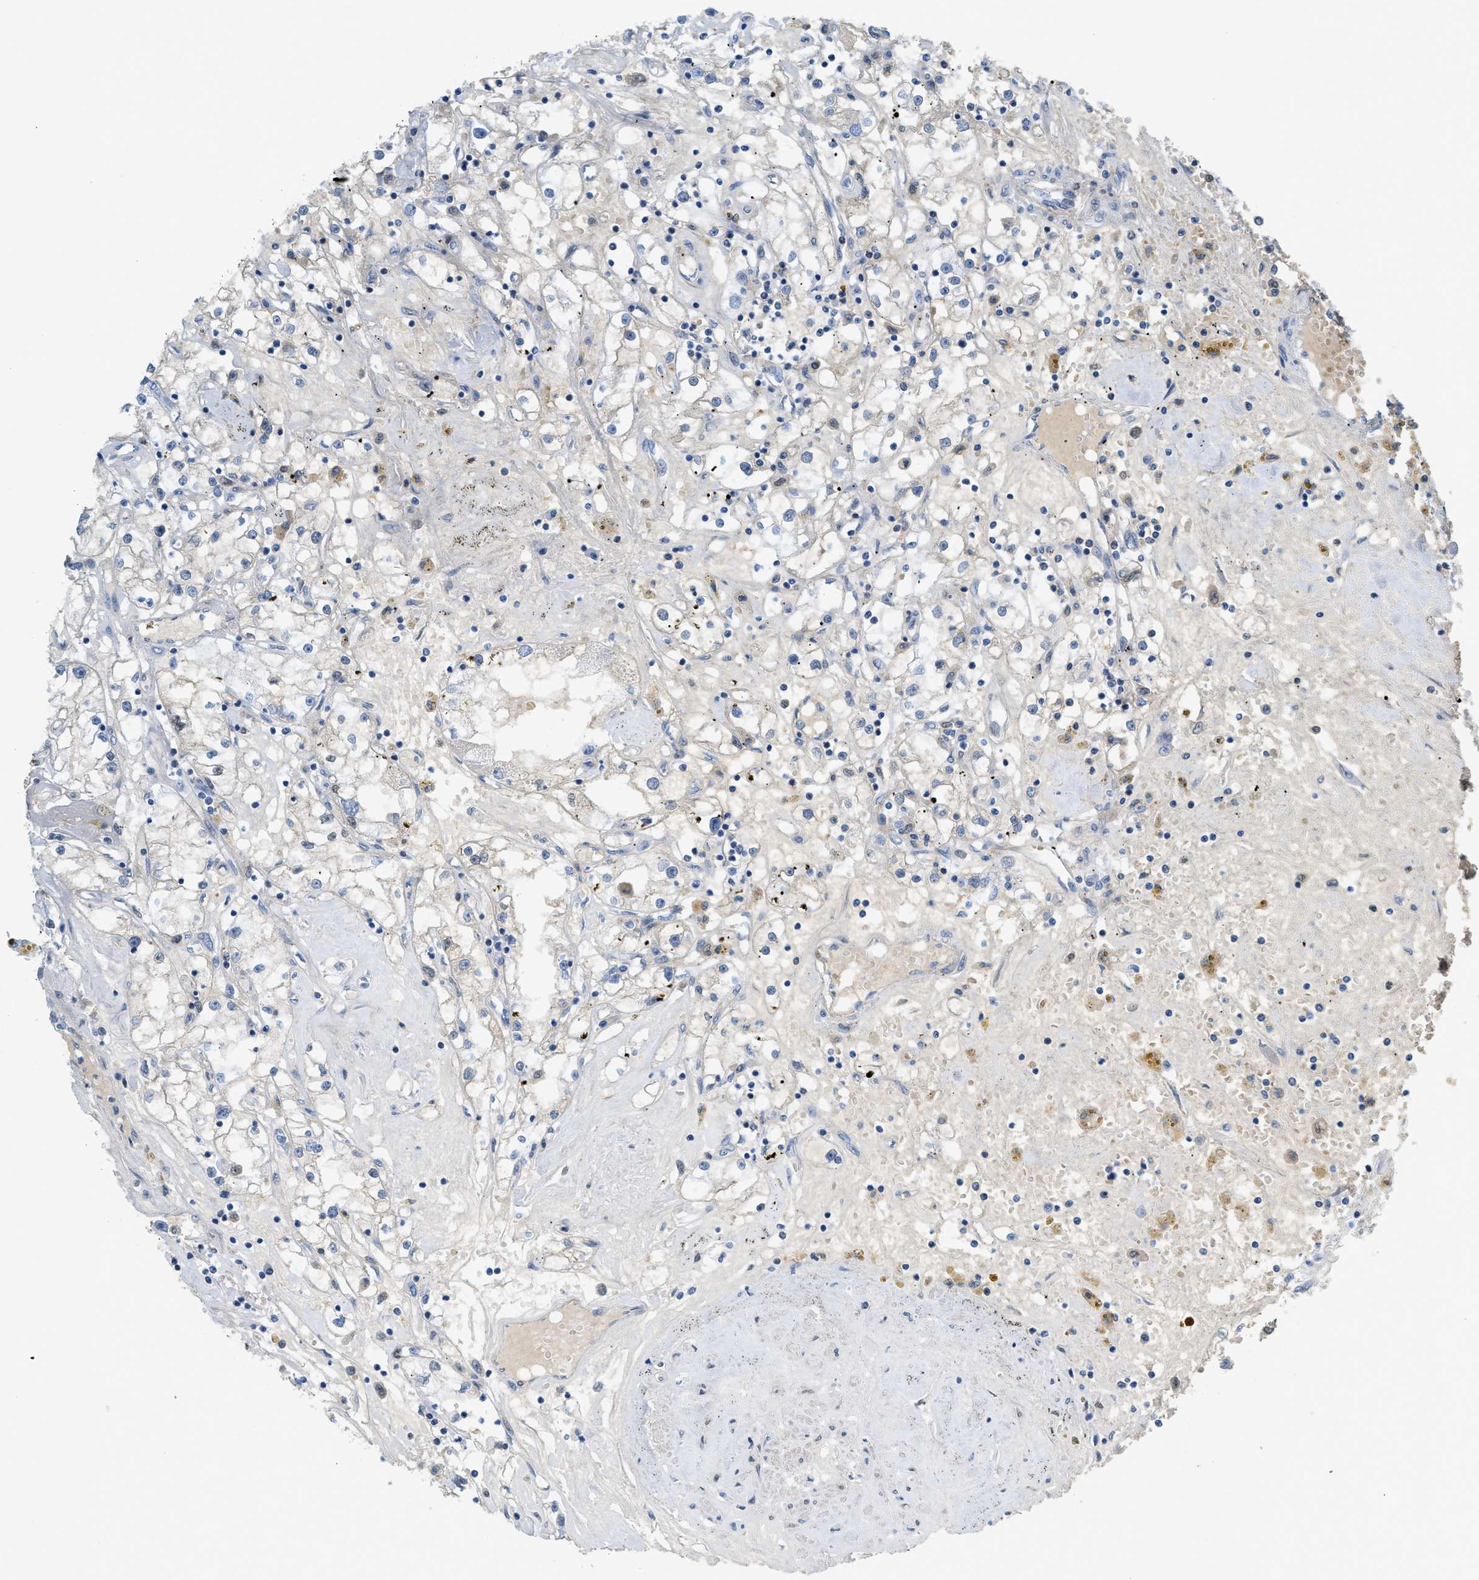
{"staining": {"intensity": "negative", "quantity": "none", "location": "none"}, "tissue": "renal cancer", "cell_type": "Tumor cells", "image_type": "cancer", "snomed": [{"axis": "morphology", "description": "Adenocarcinoma, NOS"}, {"axis": "topography", "description": "Kidney"}], "caption": "An immunohistochemistry micrograph of renal cancer (adenocarcinoma) is shown. There is no staining in tumor cells of renal cancer (adenocarcinoma). Brightfield microscopy of immunohistochemistry (IHC) stained with DAB (brown) and hematoxylin (blue), captured at high magnification.", "gene": "CRB3", "patient": {"sex": "male", "age": 56}}